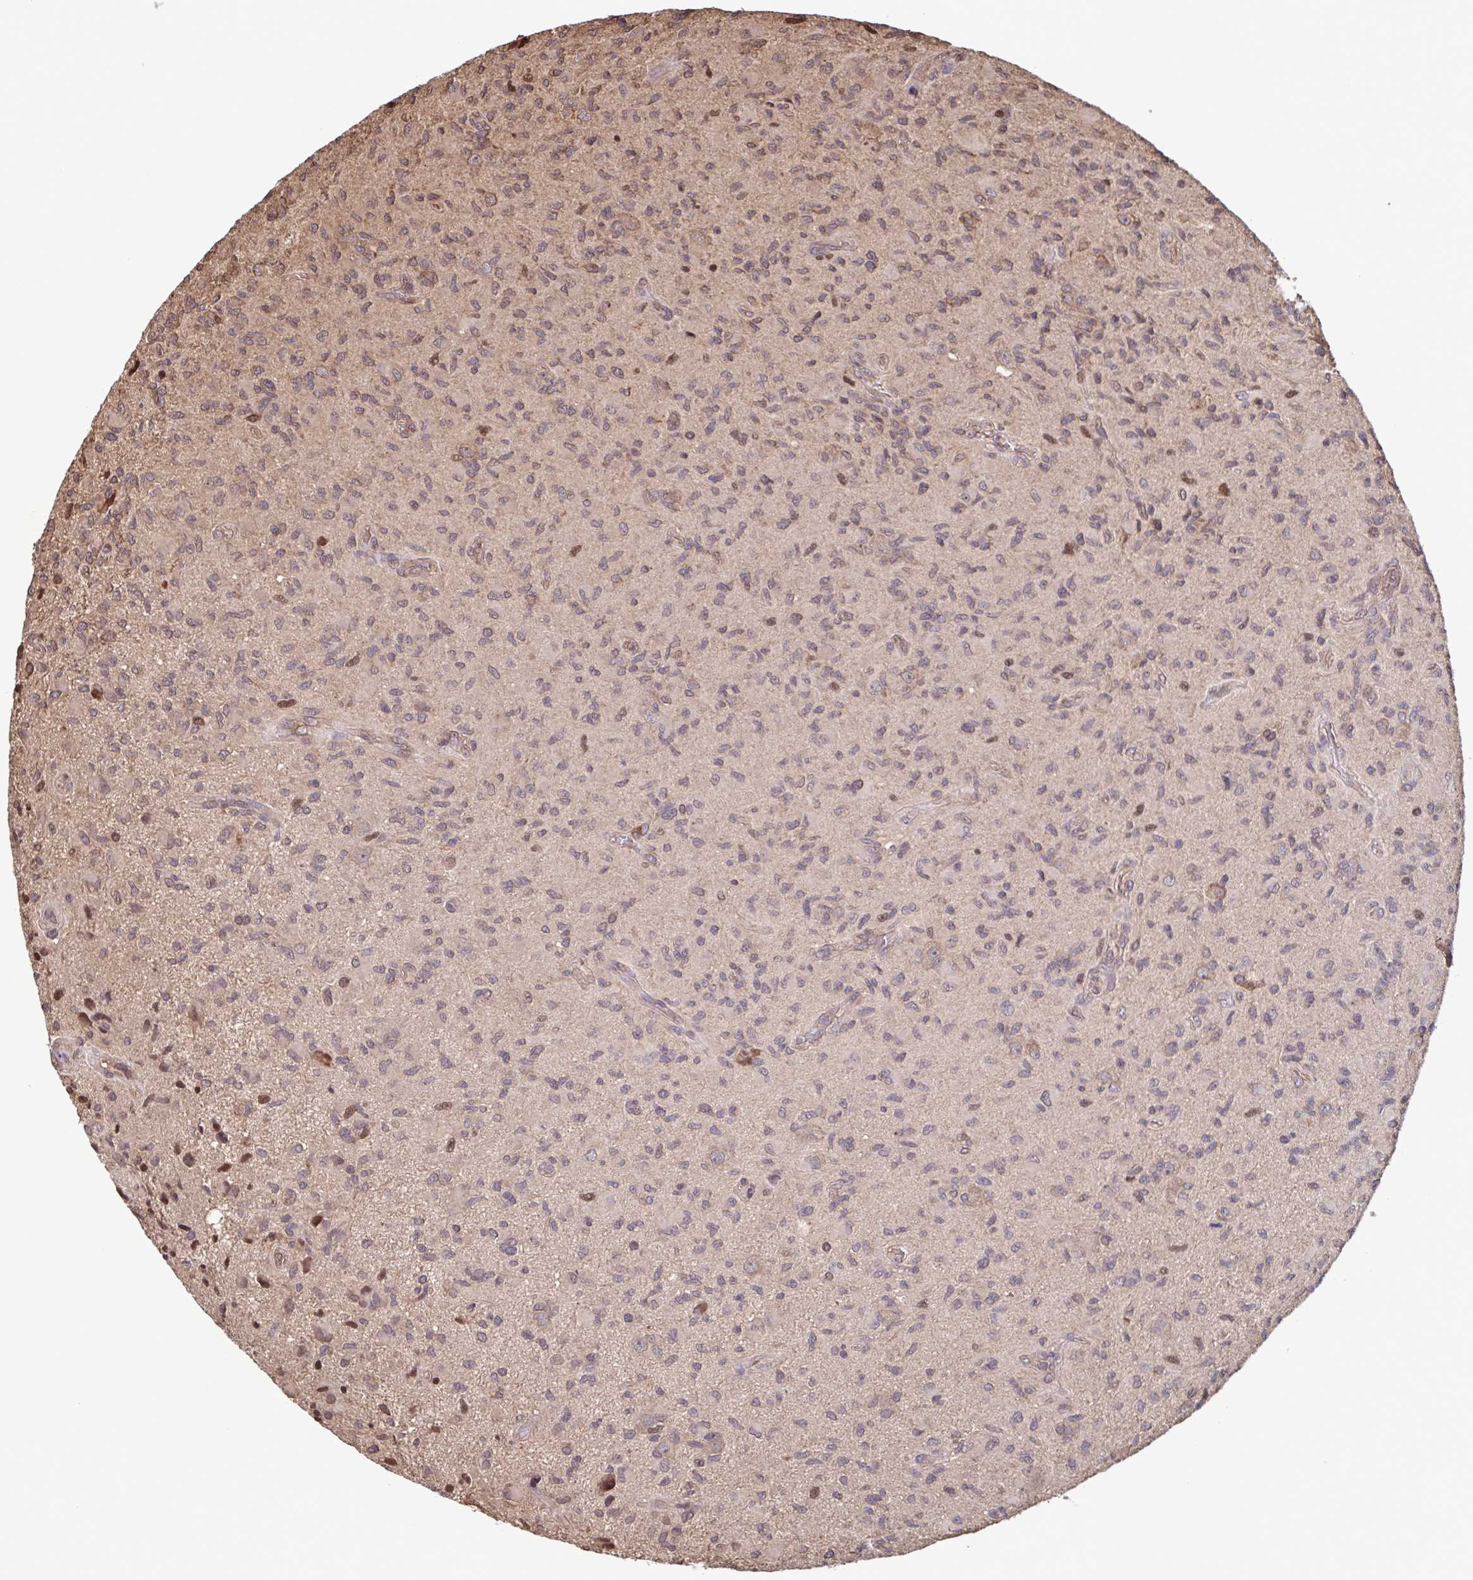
{"staining": {"intensity": "weak", "quantity": "25%-75%", "location": "cytoplasmic/membranous"}, "tissue": "glioma", "cell_type": "Tumor cells", "image_type": "cancer", "snomed": [{"axis": "morphology", "description": "Glioma, malignant, High grade"}, {"axis": "topography", "description": "Brain"}], "caption": "This photomicrograph shows glioma stained with IHC to label a protein in brown. The cytoplasmic/membranous of tumor cells show weak positivity for the protein. Nuclei are counter-stained blue.", "gene": "SEC63", "patient": {"sex": "female", "age": 65}}